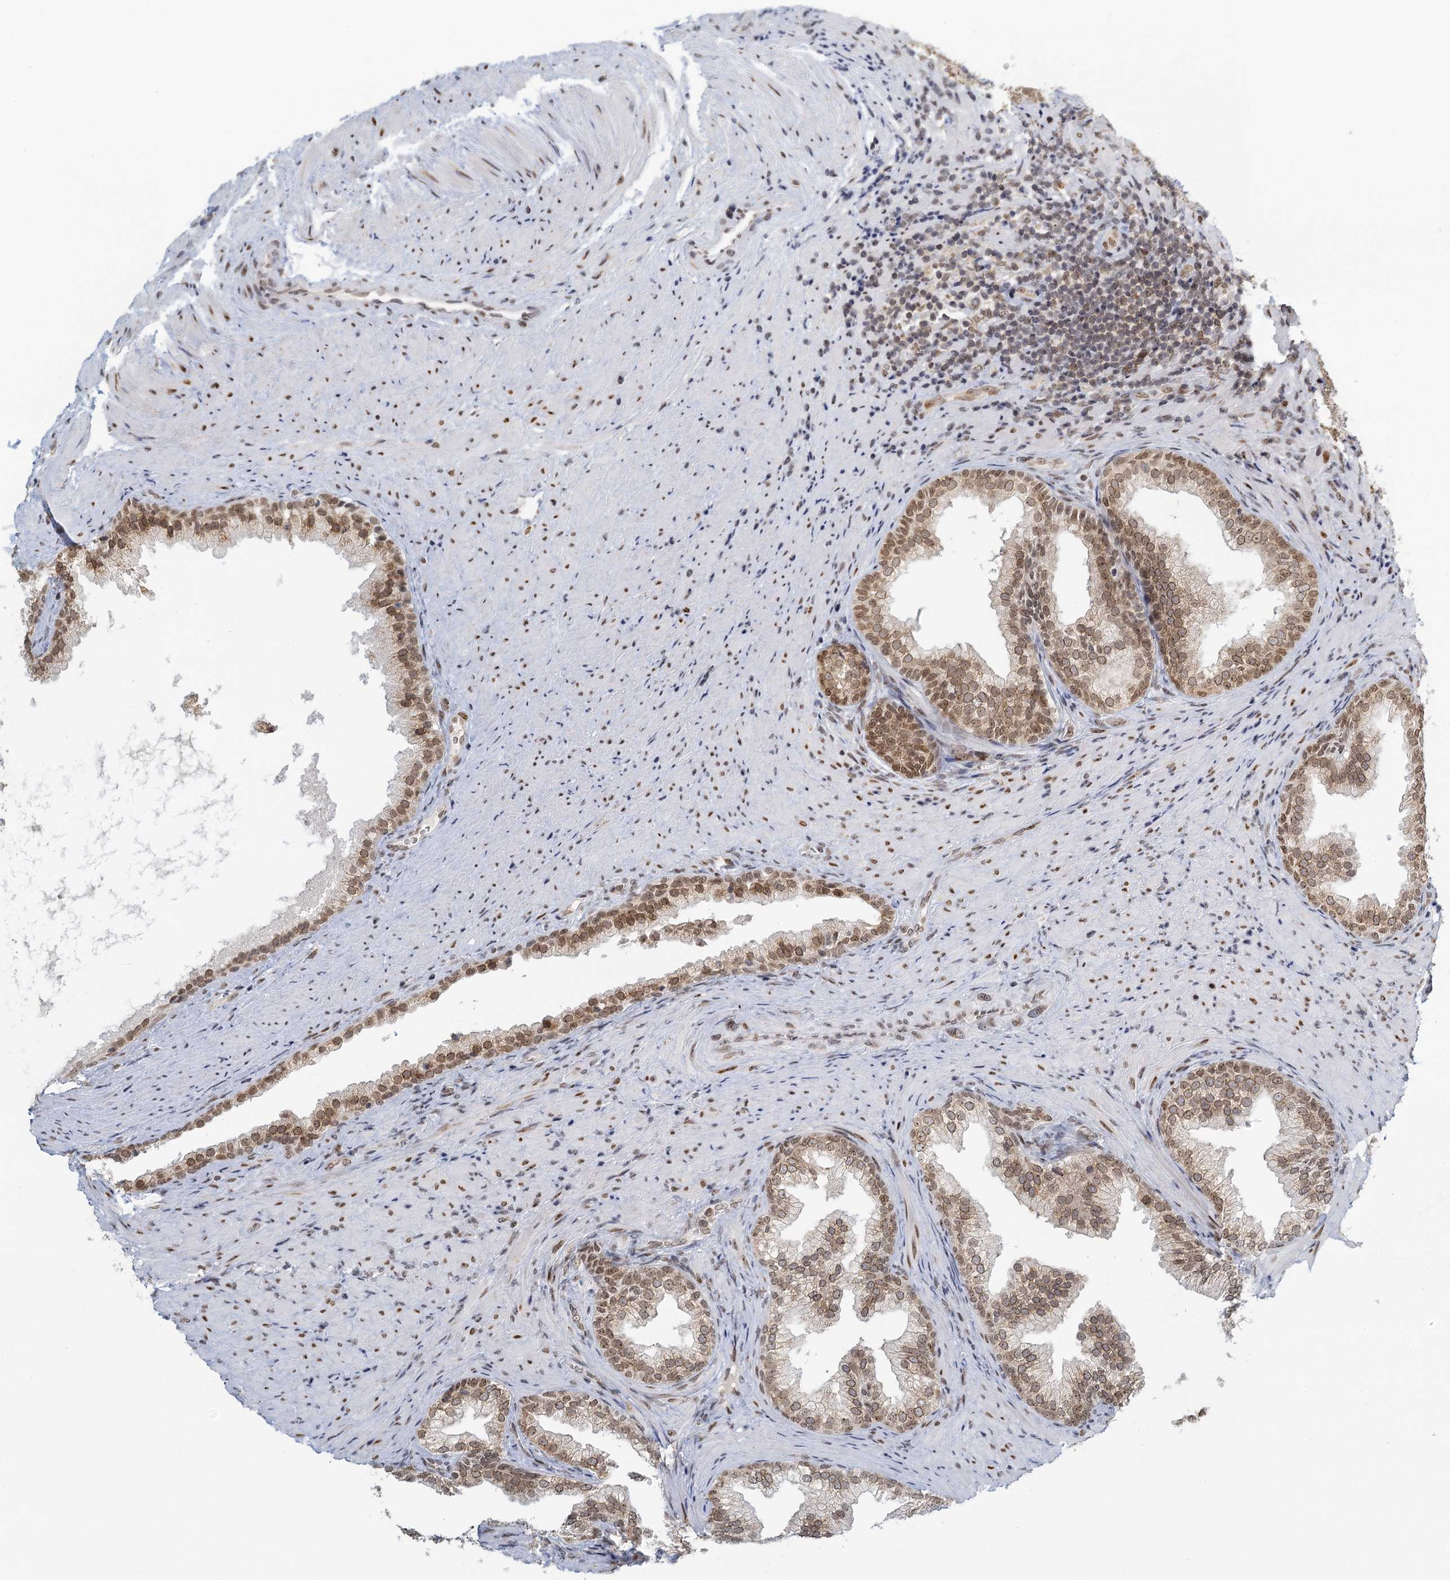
{"staining": {"intensity": "moderate", "quantity": "25%-75%", "location": "nuclear"}, "tissue": "prostate", "cell_type": "Glandular cells", "image_type": "normal", "snomed": [{"axis": "morphology", "description": "Normal tissue, NOS"}, {"axis": "topography", "description": "Prostate"}], "caption": "Moderate nuclear protein positivity is present in about 25%-75% of glandular cells in prostate.", "gene": "TREX1", "patient": {"sex": "male", "age": 76}}